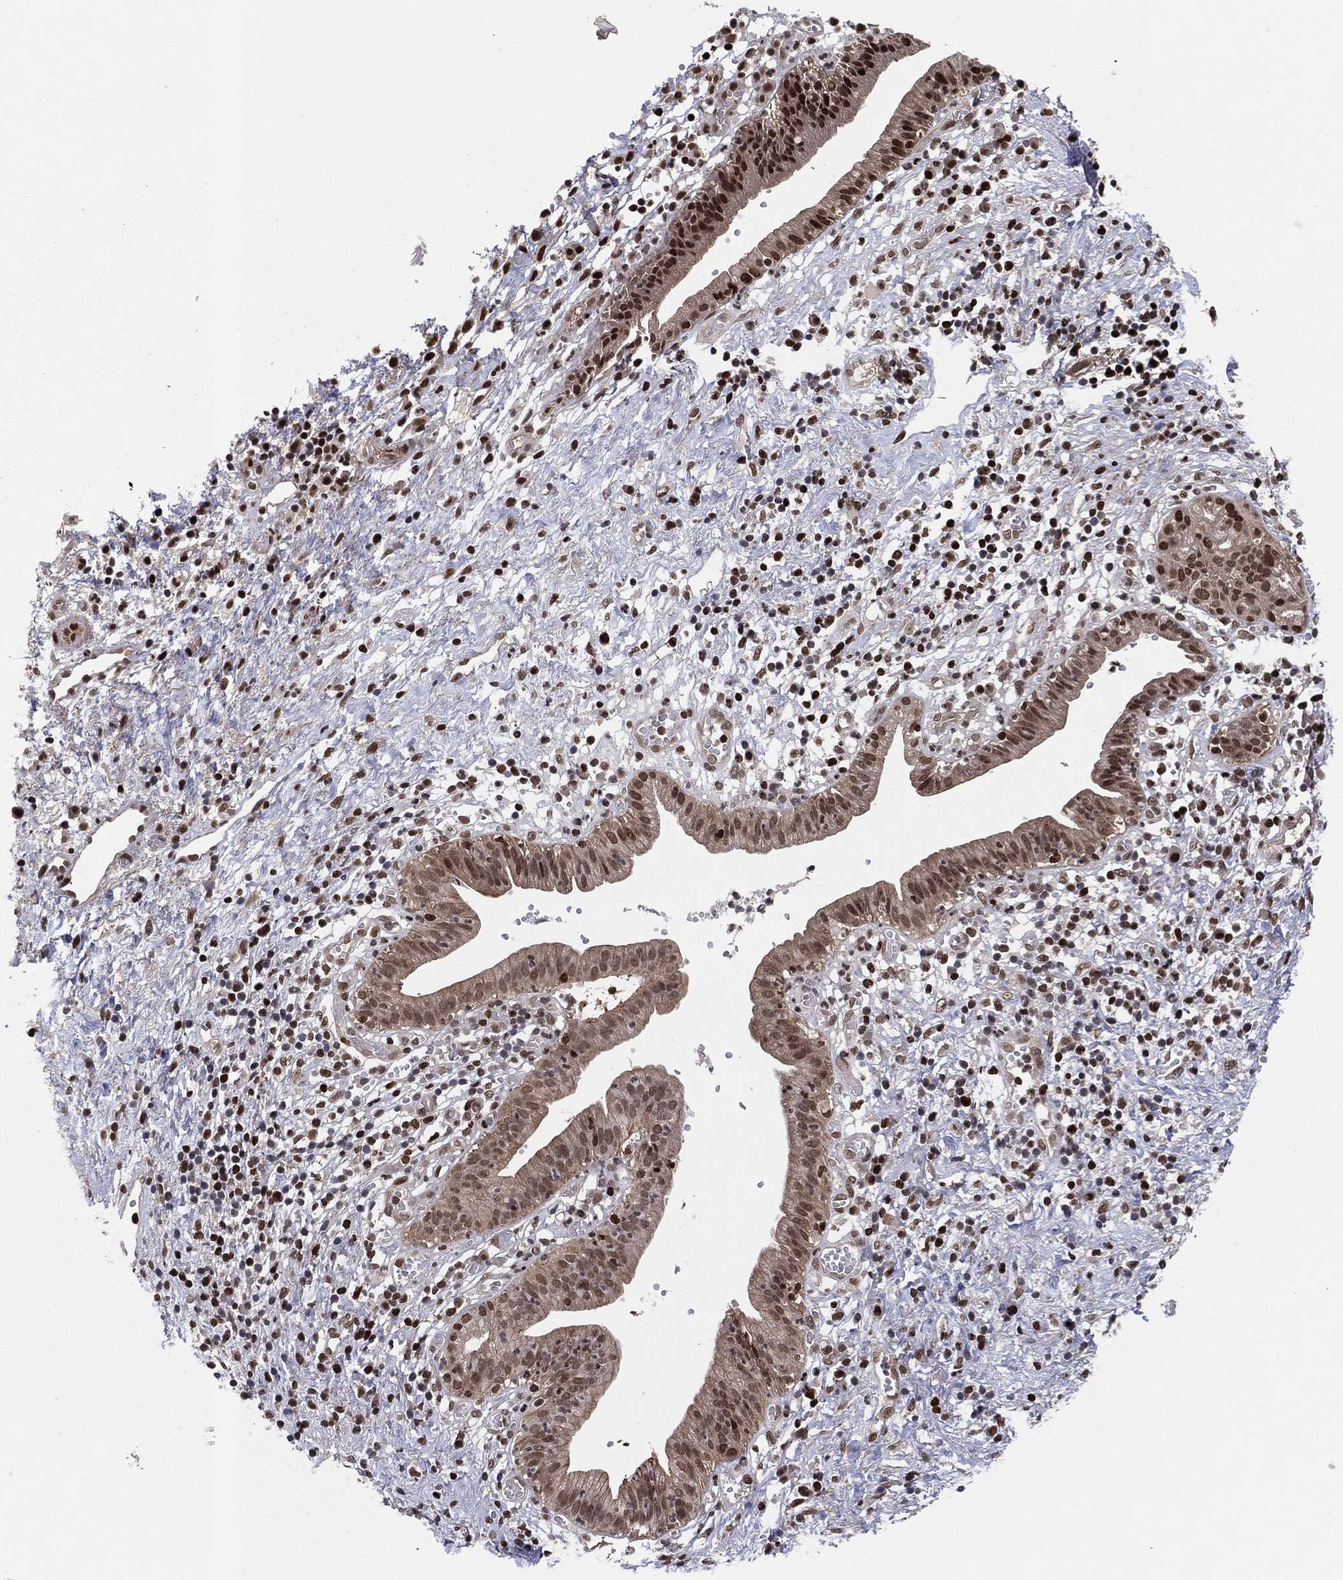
{"staining": {"intensity": "moderate", "quantity": ">75%", "location": "cytoplasmic/membranous,nuclear"}, "tissue": "pancreatic cancer", "cell_type": "Tumor cells", "image_type": "cancer", "snomed": [{"axis": "morphology", "description": "Adenocarcinoma, NOS"}, {"axis": "topography", "description": "Pancreas"}], "caption": "Protein expression analysis of human pancreatic adenocarcinoma reveals moderate cytoplasmic/membranous and nuclear positivity in about >75% of tumor cells.", "gene": "PSMA1", "patient": {"sex": "female", "age": 73}}